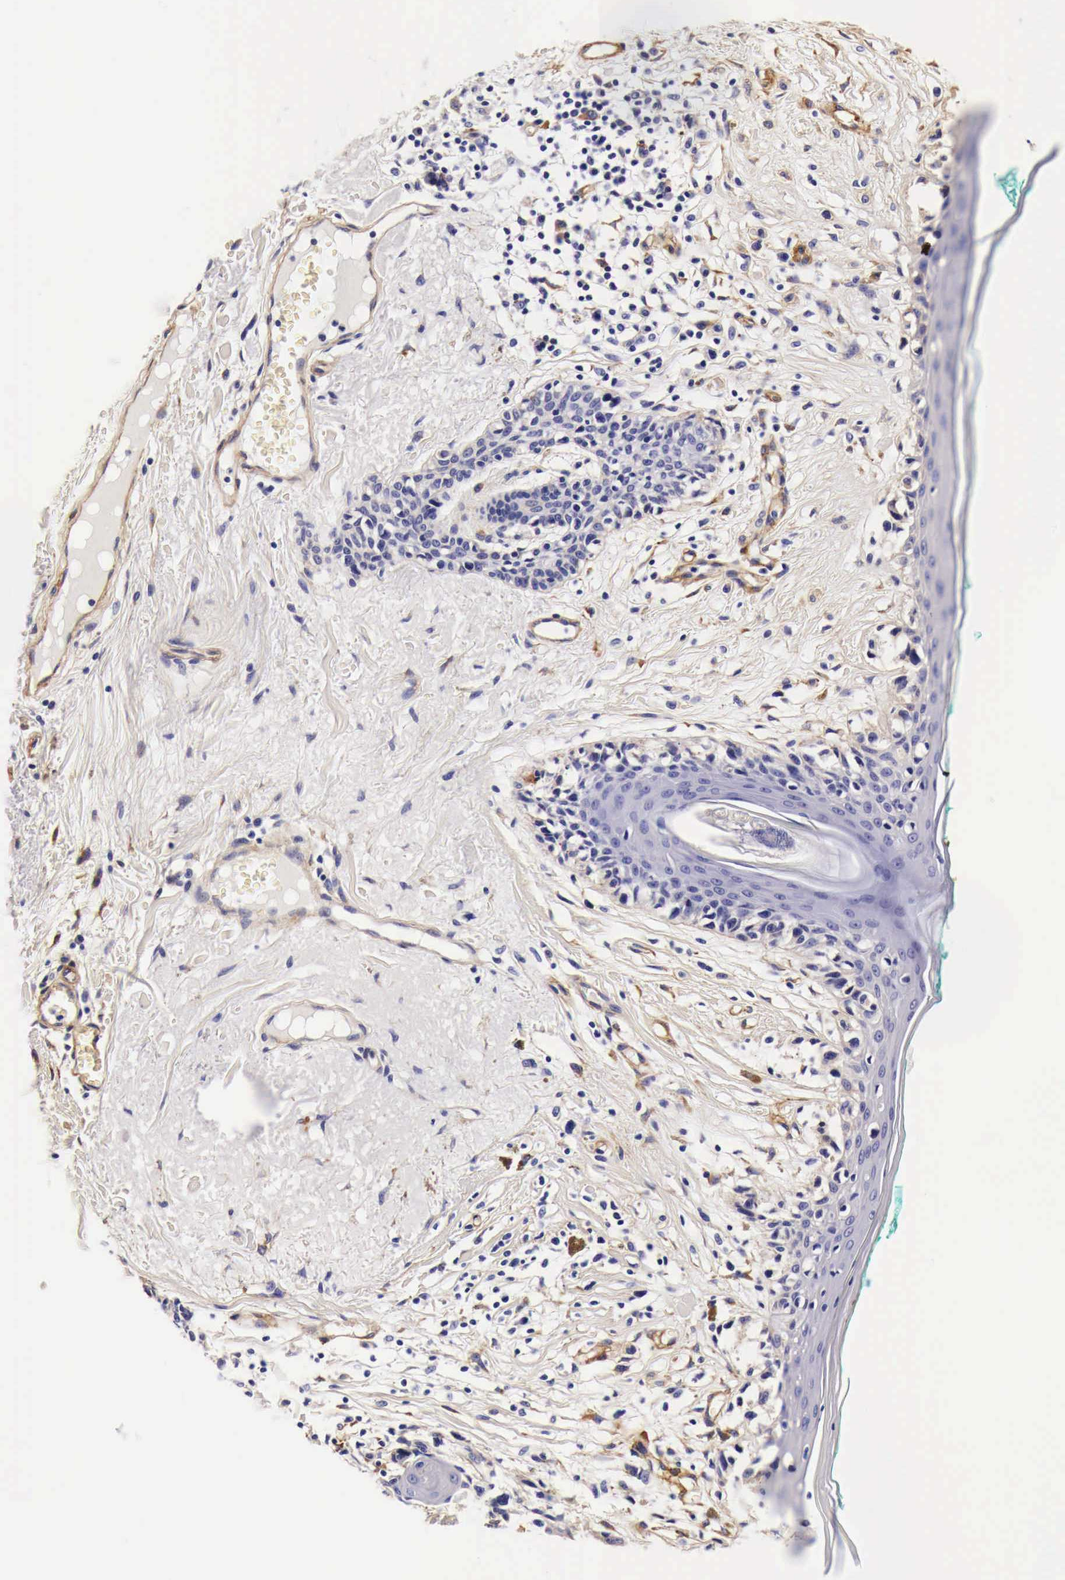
{"staining": {"intensity": "moderate", "quantity": "25%-75%", "location": "cytoplasmic/membranous"}, "tissue": "melanoma", "cell_type": "Tumor cells", "image_type": "cancer", "snomed": [{"axis": "morphology", "description": "Malignant melanoma, NOS"}, {"axis": "topography", "description": "Skin"}], "caption": "A brown stain highlights moderate cytoplasmic/membranous expression of a protein in human melanoma tumor cells.", "gene": "LAMB2", "patient": {"sex": "male", "age": 80}}